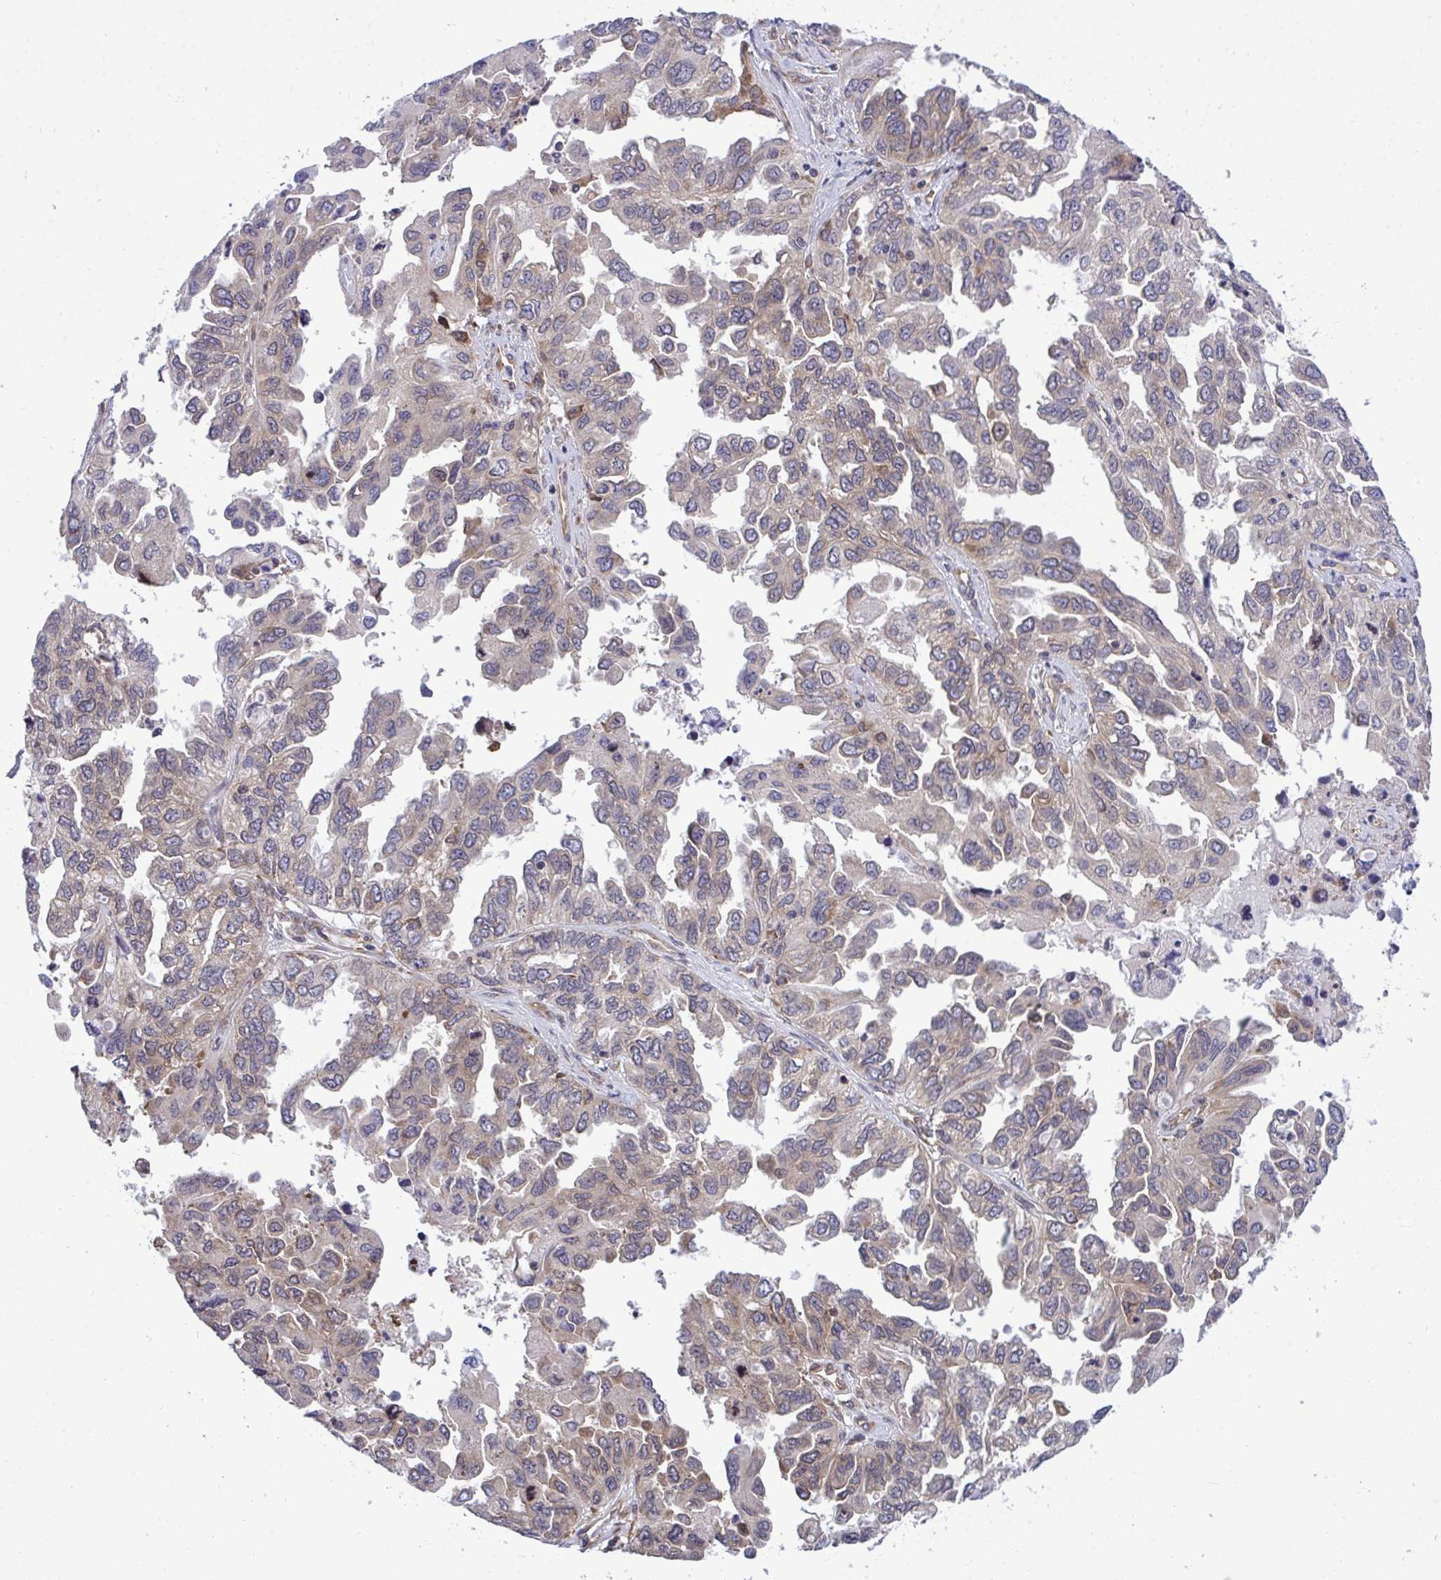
{"staining": {"intensity": "negative", "quantity": "none", "location": "none"}, "tissue": "ovarian cancer", "cell_type": "Tumor cells", "image_type": "cancer", "snomed": [{"axis": "morphology", "description": "Cystadenocarcinoma, serous, NOS"}, {"axis": "topography", "description": "Ovary"}], "caption": "Immunohistochemistry (IHC) photomicrograph of human ovarian cancer stained for a protein (brown), which demonstrates no positivity in tumor cells.", "gene": "RPS15", "patient": {"sex": "female", "age": 53}}